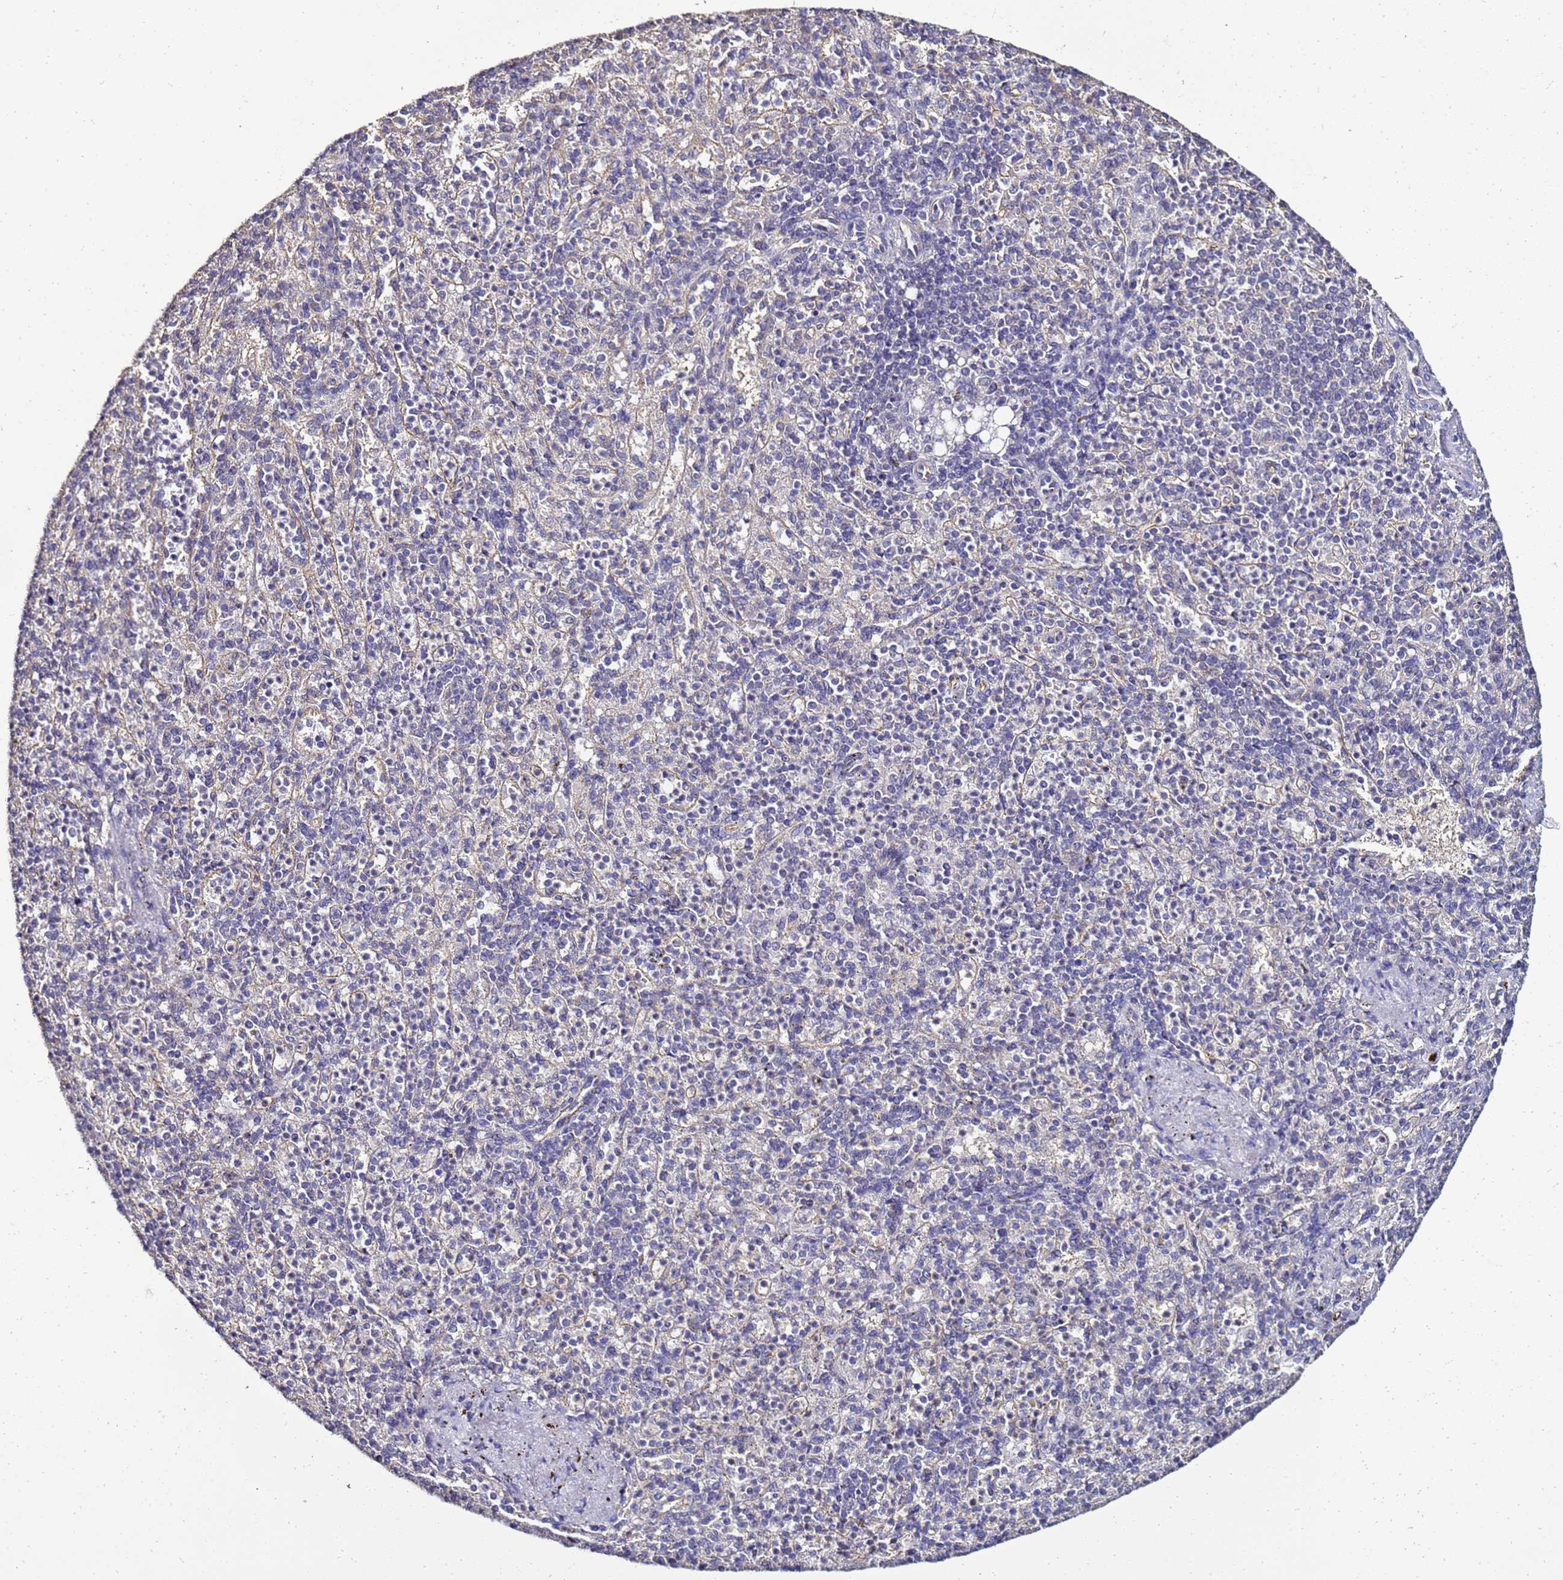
{"staining": {"intensity": "negative", "quantity": "none", "location": "none"}, "tissue": "spleen", "cell_type": "Cells in red pulp", "image_type": "normal", "snomed": [{"axis": "morphology", "description": "Normal tissue, NOS"}, {"axis": "topography", "description": "Spleen"}], "caption": "This is an immunohistochemistry (IHC) photomicrograph of unremarkable human spleen. There is no staining in cells in red pulp.", "gene": "ENOPH1", "patient": {"sex": "female", "age": 74}}